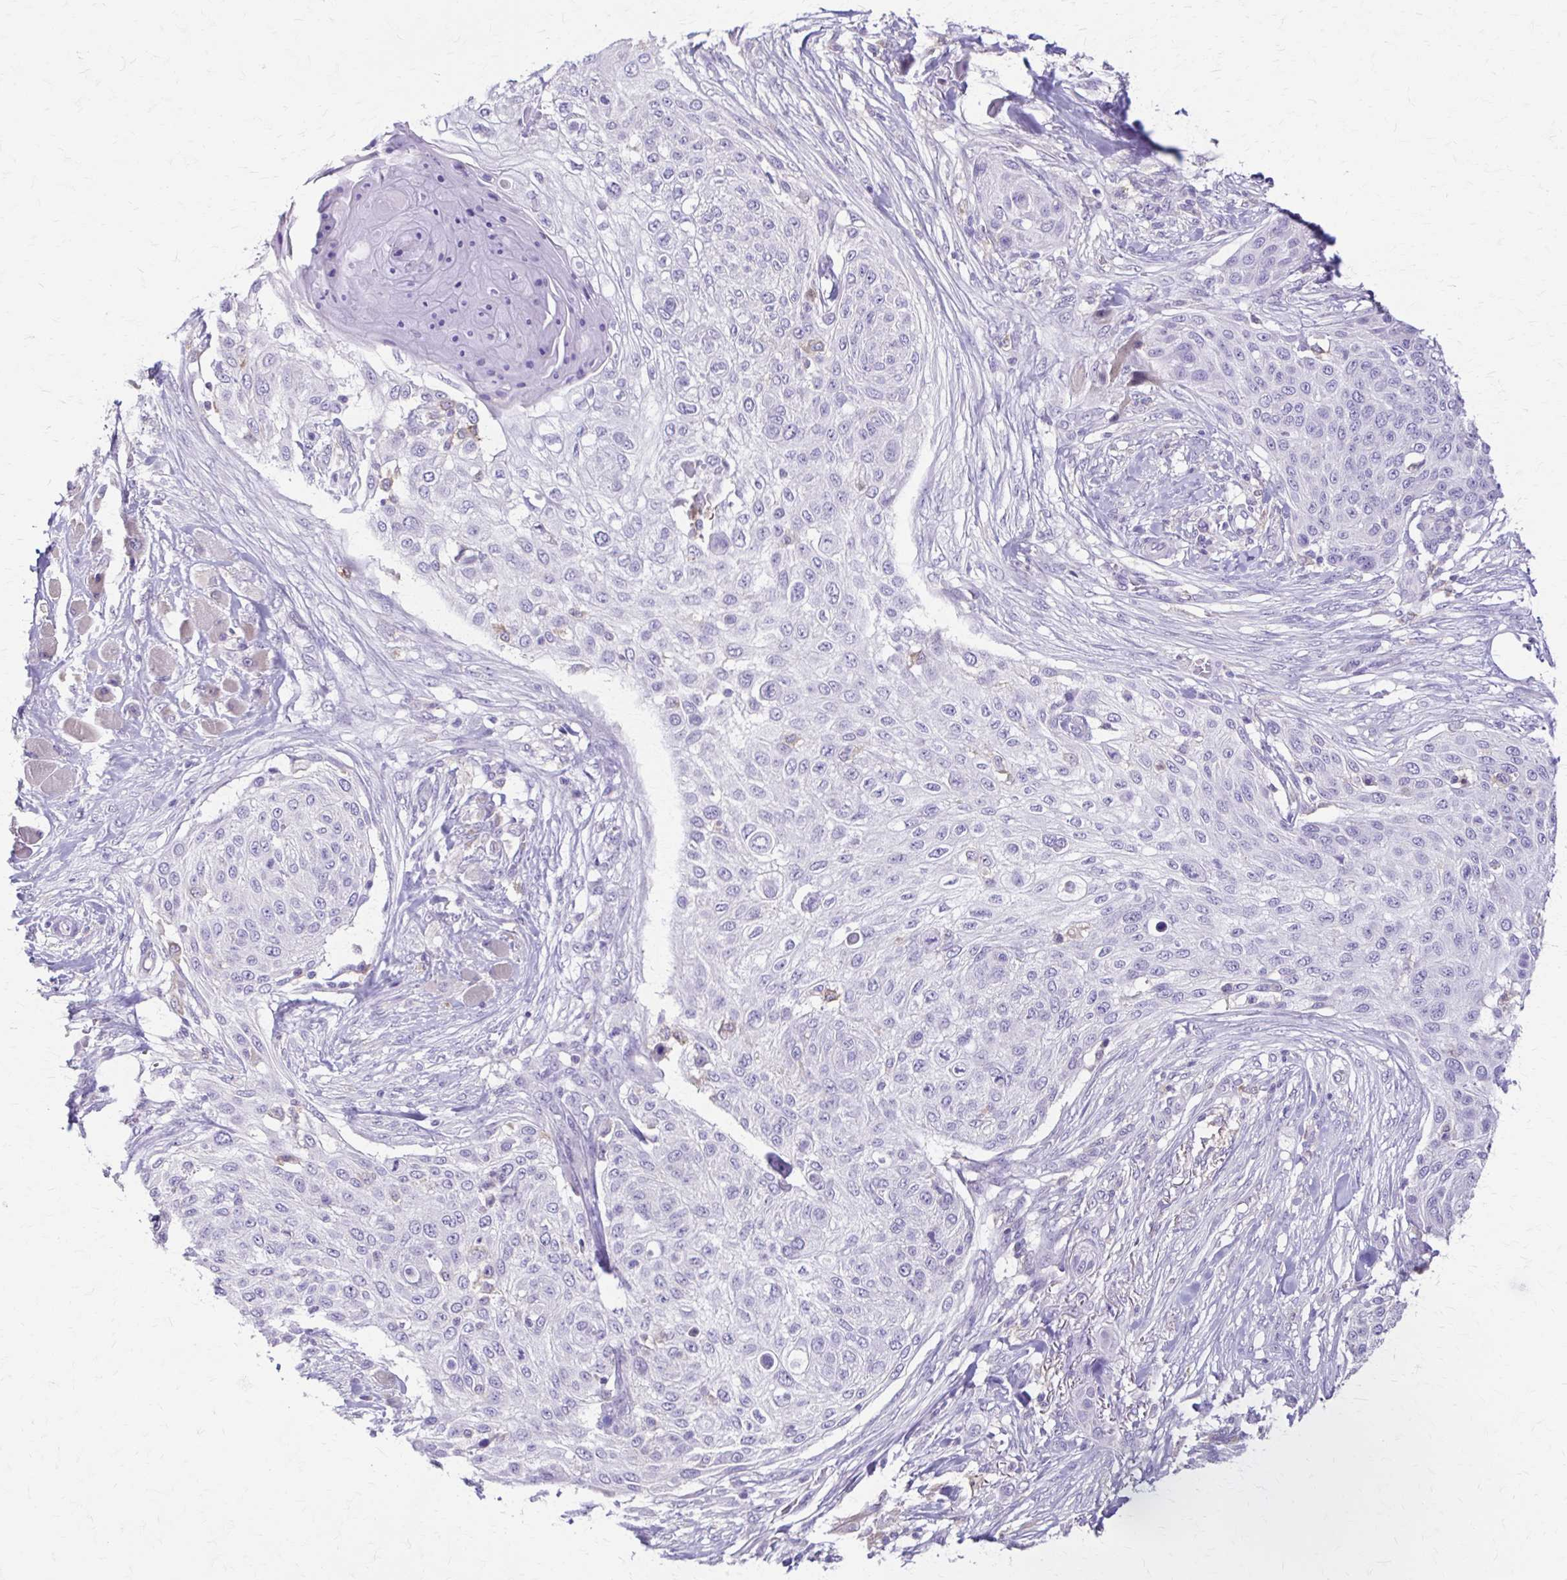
{"staining": {"intensity": "negative", "quantity": "none", "location": "none"}, "tissue": "skin cancer", "cell_type": "Tumor cells", "image_type": "cancer", "snomed": [{"axis": "morphology", "description": "Squamous cell carcinoma, NOS"}, {"axis": "topography", "description": "Skin"}], "caption": "IHC image of skin cancer (squamous cell carcinoma) stained for a protein (brown), which shows no staining in tumor cells.", "gene": "PIK3AP1", "patient": {"sex": "female", "age": 87}}